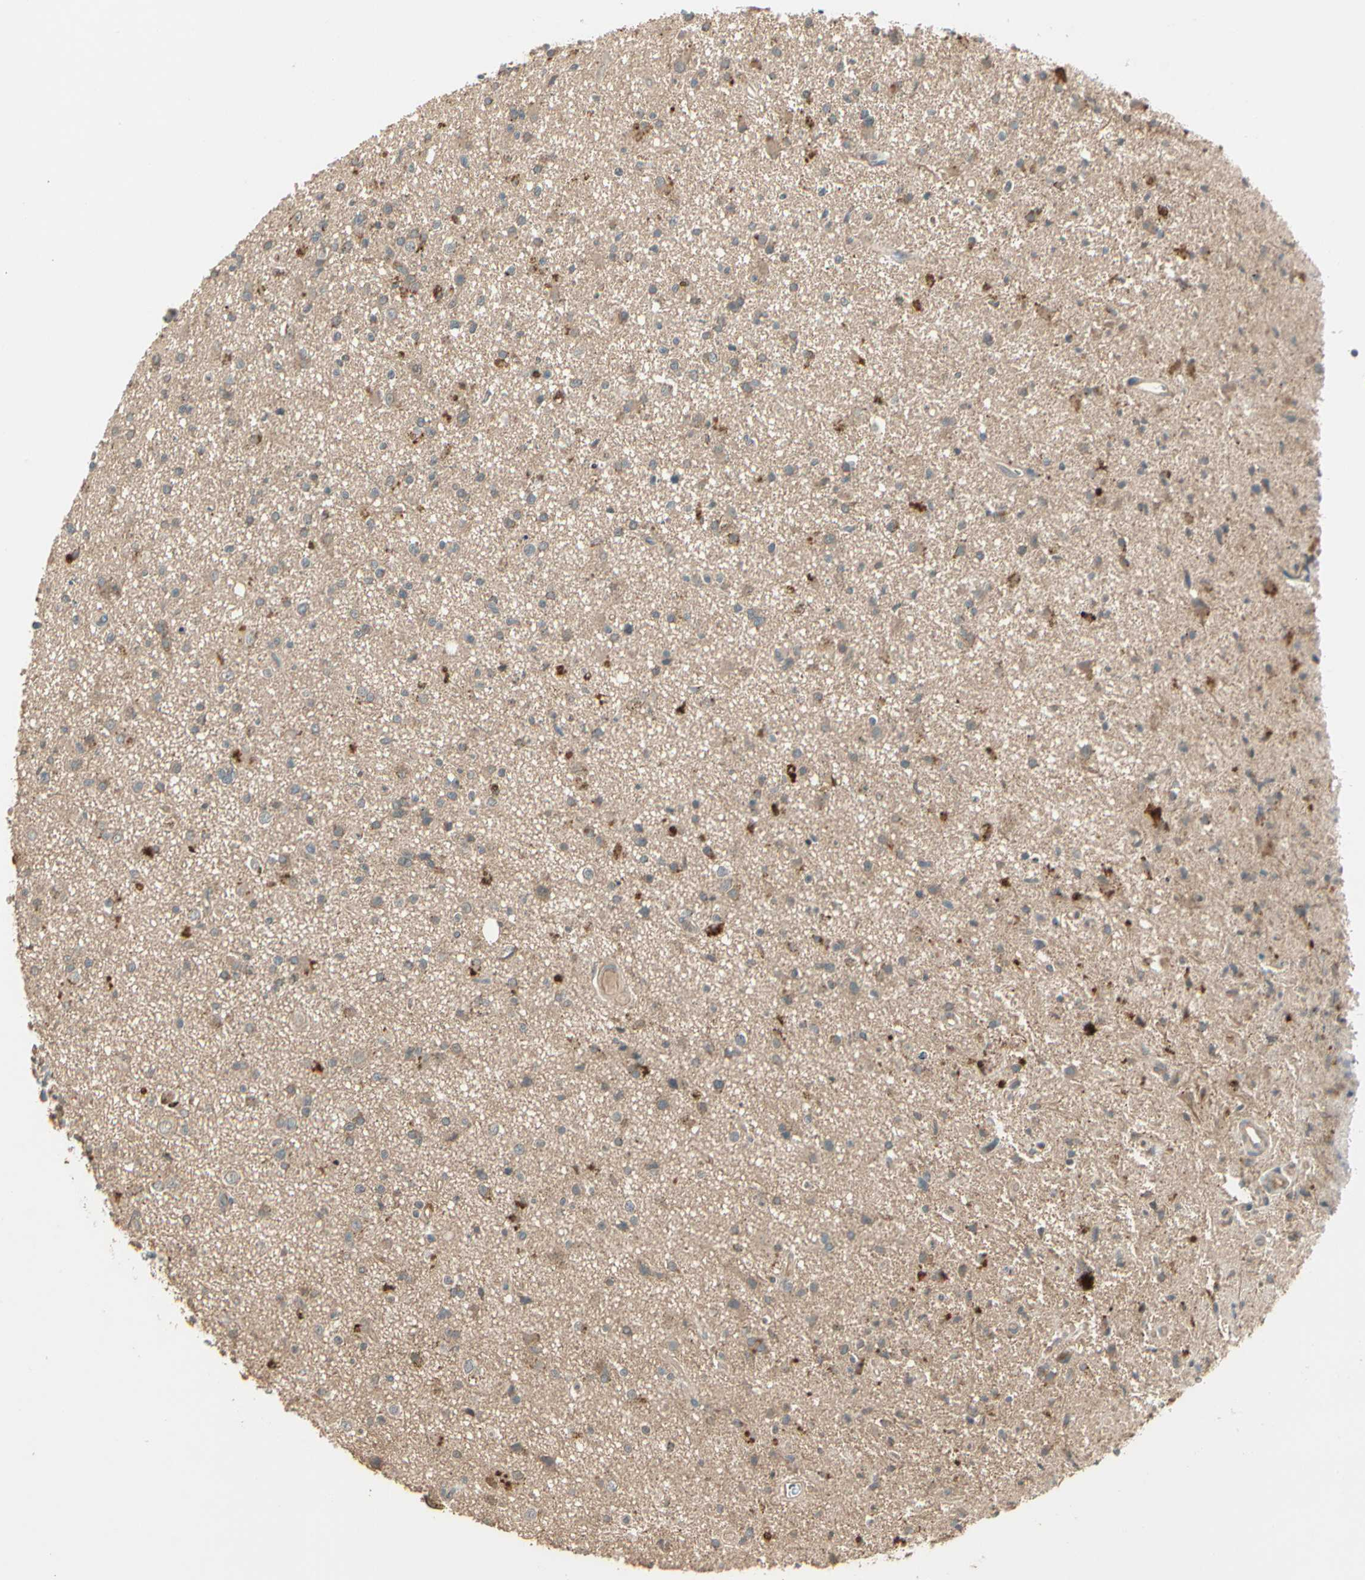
{"staining": {"intensity": "strong", "quantity": "<25%", "location": "cytoplasmic/membranous"}, "tissue": "glioma", "cell_type": "Tumor cells", "image_type": "cancer", "snomed": [{"axis": "morphology", "description": "Glioma, malignant, High grade"}, {"axis": "topography", "description": "Brain"}], "caption": "Immunohistochemistry (IHC) (DAB (3,3'-diaminobenzidine)) staining of human glioma displays strong cytoplasmic/membranous protein staining in about <25% of tumor cells.", "gene": "ACVR1", "patient": {"sex": "male", "age": 33}}